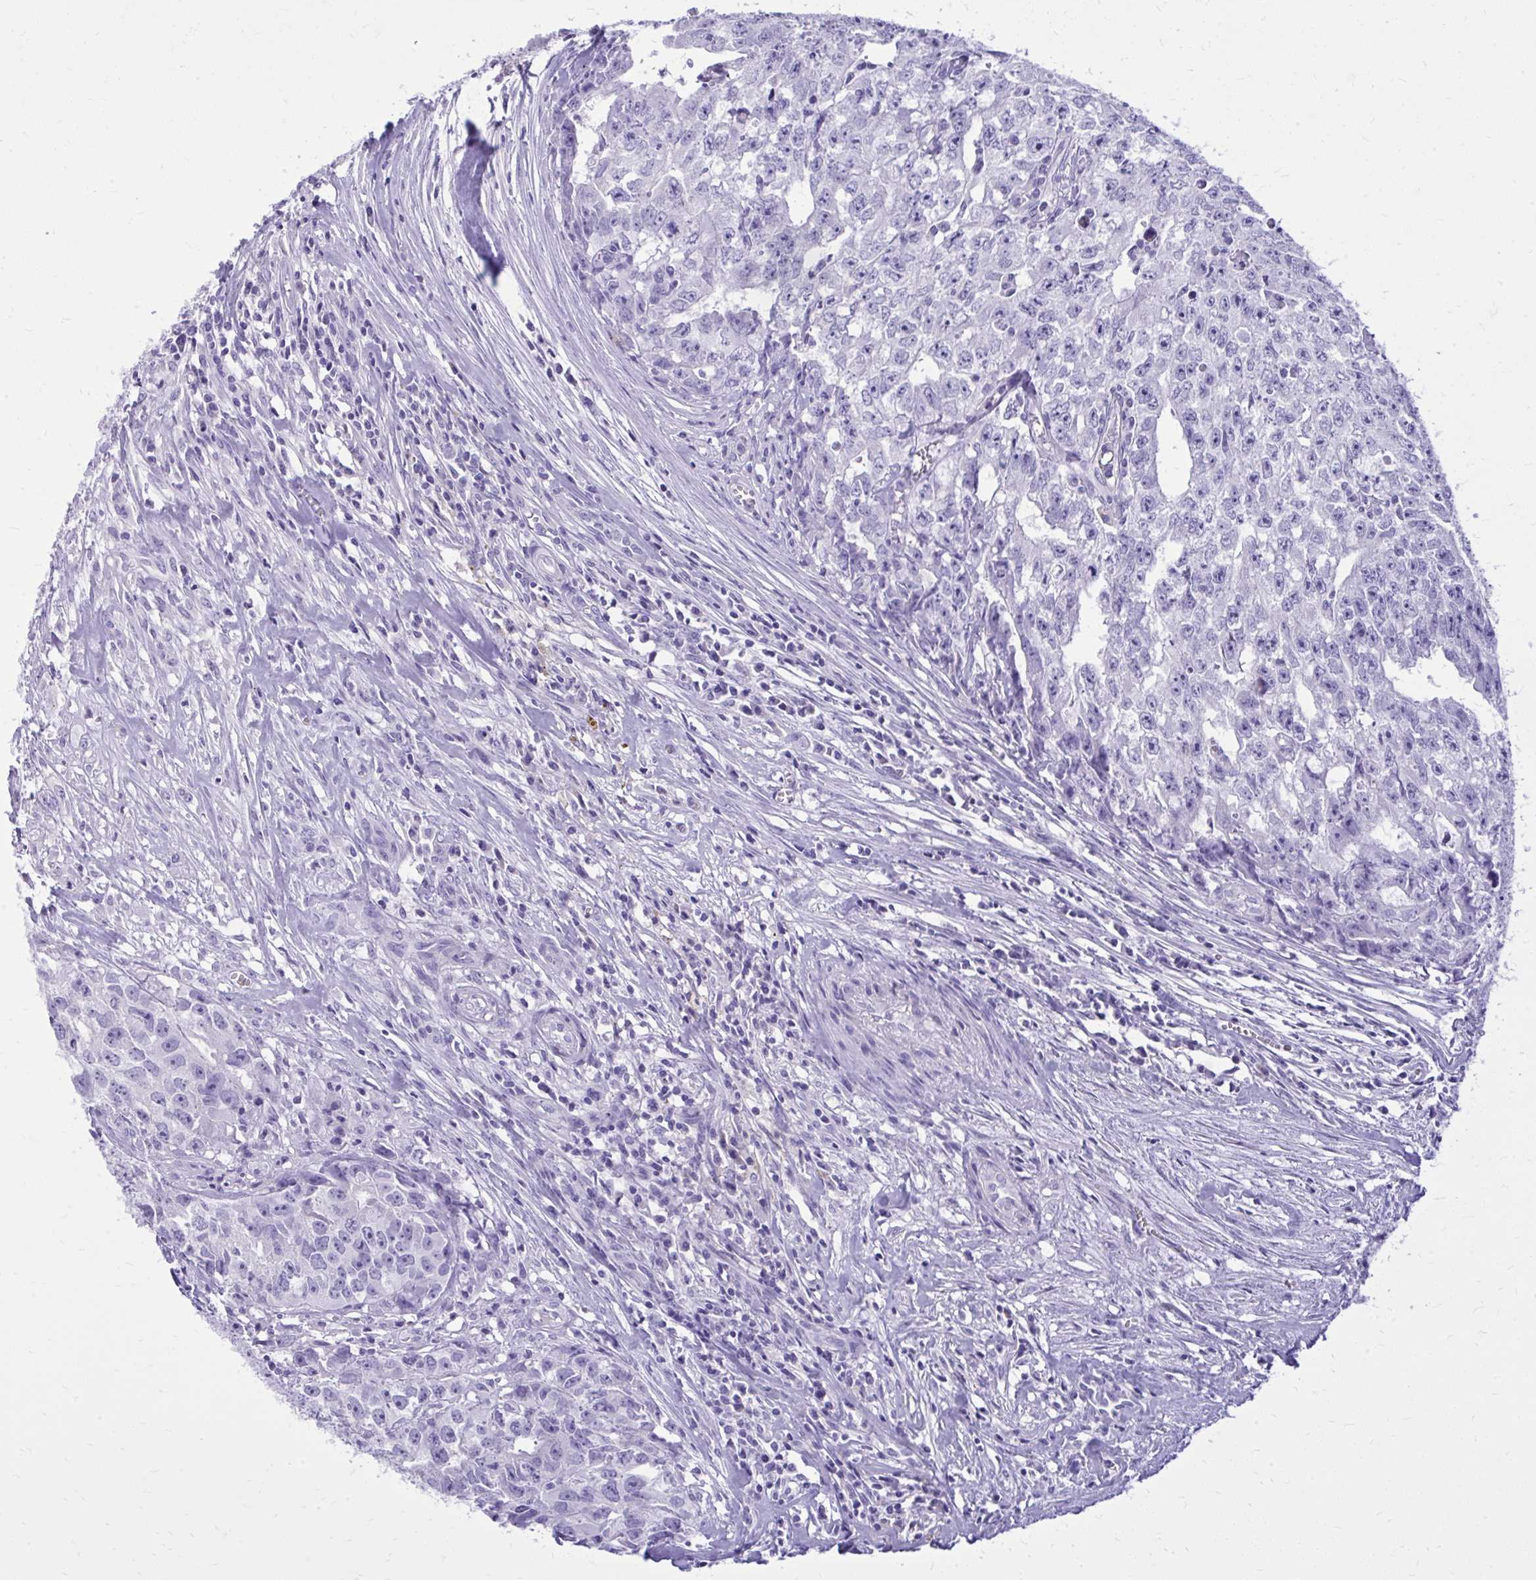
{"staining": {"intensity": "negative", "quantity": "none", "location": "none"}, "tissue": "testis cancer", "cell_type": "Tumor cells", "image_type": "cancer", "snomed": [{"axis": "morphology", "description": "Carcinoma, Embryonal, NOS"}, {"axis": "morphology", "description": "Teratoma, malignant, NOS"}, {"axis": "topography", "description": "Testis"}], "caption": "High magnification brightfield microscopy of testis cancer stained with DAB (brown) and counterstained with hematoxylin (blue): tumor cells show no significant staining. (DAB immunohistochemistry (IHC) with hematoxylin counter stain).", "gene": "BCL6B", "patient": {"sex": "male", "age": 24}}